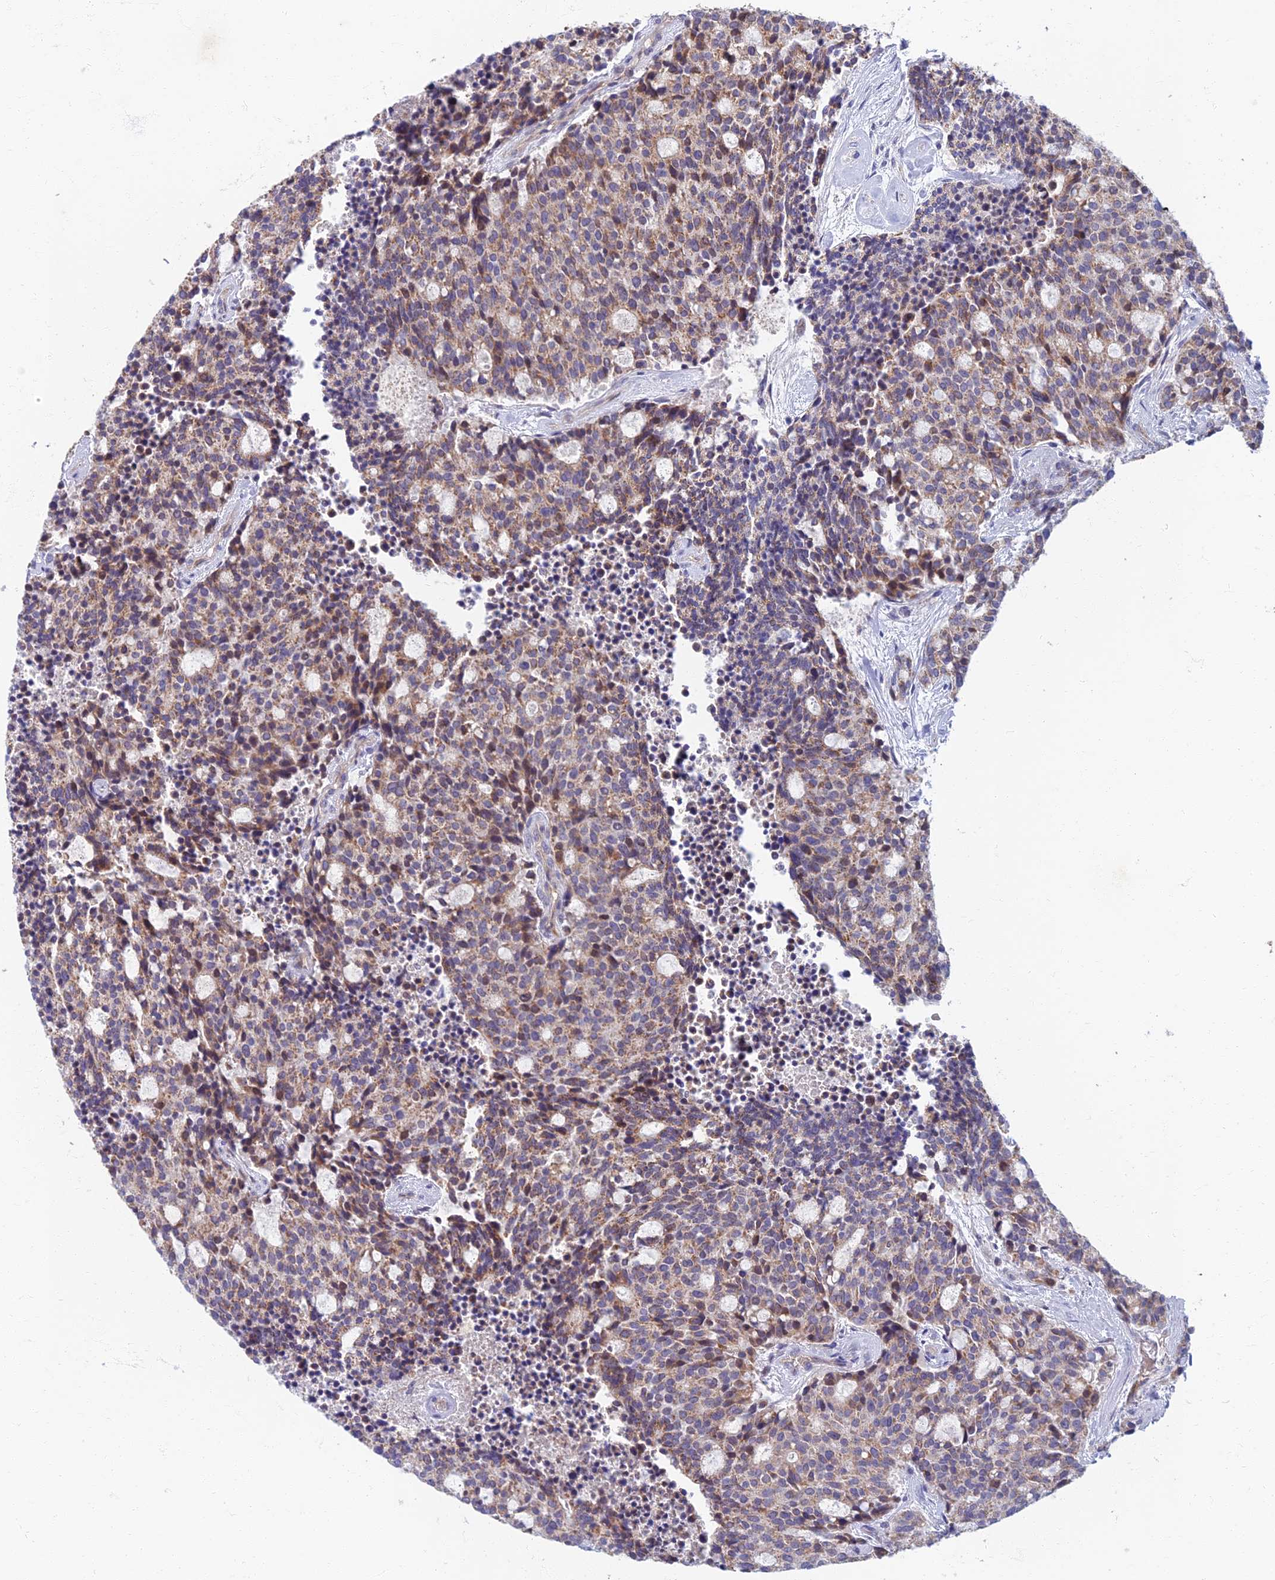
{"staining": {"intensity": "weak", "quantity": ">75%", "location": "cytoplasmic/membranous"}, "tissue": "carcinoid", "cell_type": "Tumor cells", "image_type": "cancer", "snomed": [{"axis": "morphology", "description": "Carcinoid, malignant, NOS"}, {"axis": "topography", "description": "Pancreas"}], "caption": "Human malignant carcinoid stained with a protein marker demonstrates weak staining in tumor cells.", "gene": "SOGA1", "patient": {"sex": "female", "age": 54}}